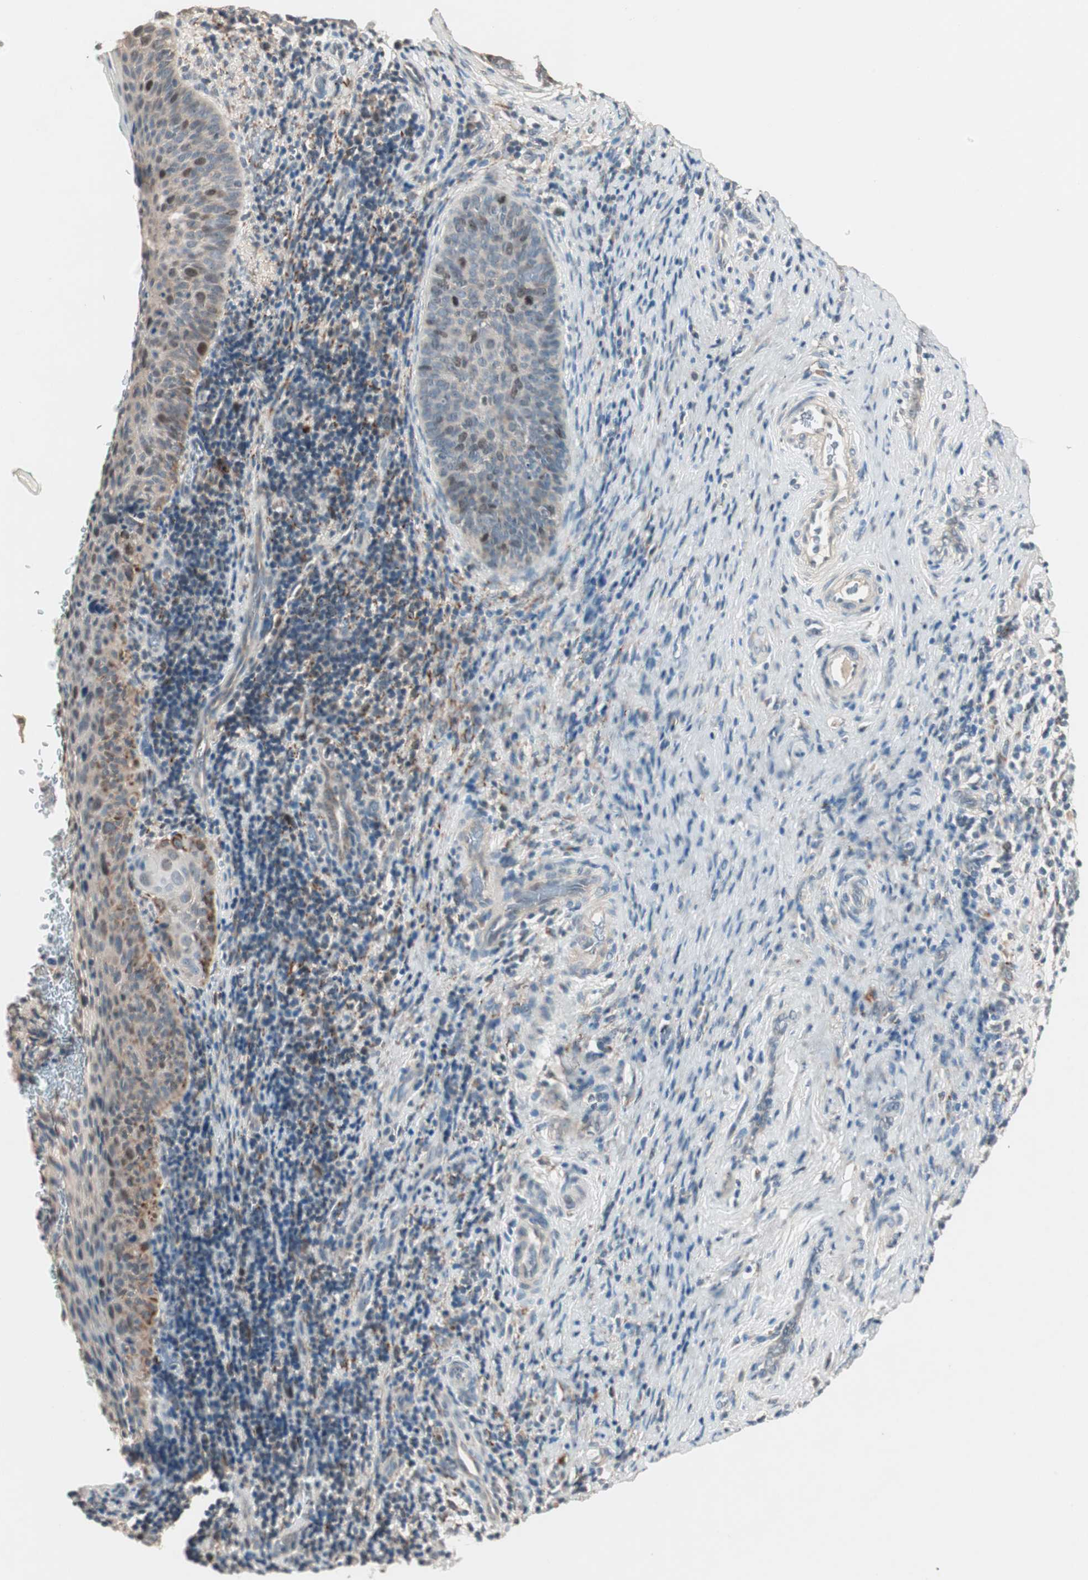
{"staining": {"intensity": "moderate", "quantity": ">75%", "location": "cytoplasmic/membranous,nuclear"}, "tissue": "cervical cancer", "cell_type": "Tumor cells", "image_type": "cancer", "snomed": [{"axis": "morphology", "description": "Squamous cell carcinoma, NOS"}, {"axis": "topography", "description": "Cervix"}], "caption": "Moderate cytoplasmic/membranous and nuclear positivity is present in about >75% of tumor cells in squamous cell carcinoma (cervical). (Stains: DAB in brown, nuclei in blue, Microscopy: brightfield microscopy at high magnification).", "gene": "NFRKB", "patient": {"sex": "female", "age": 33}}